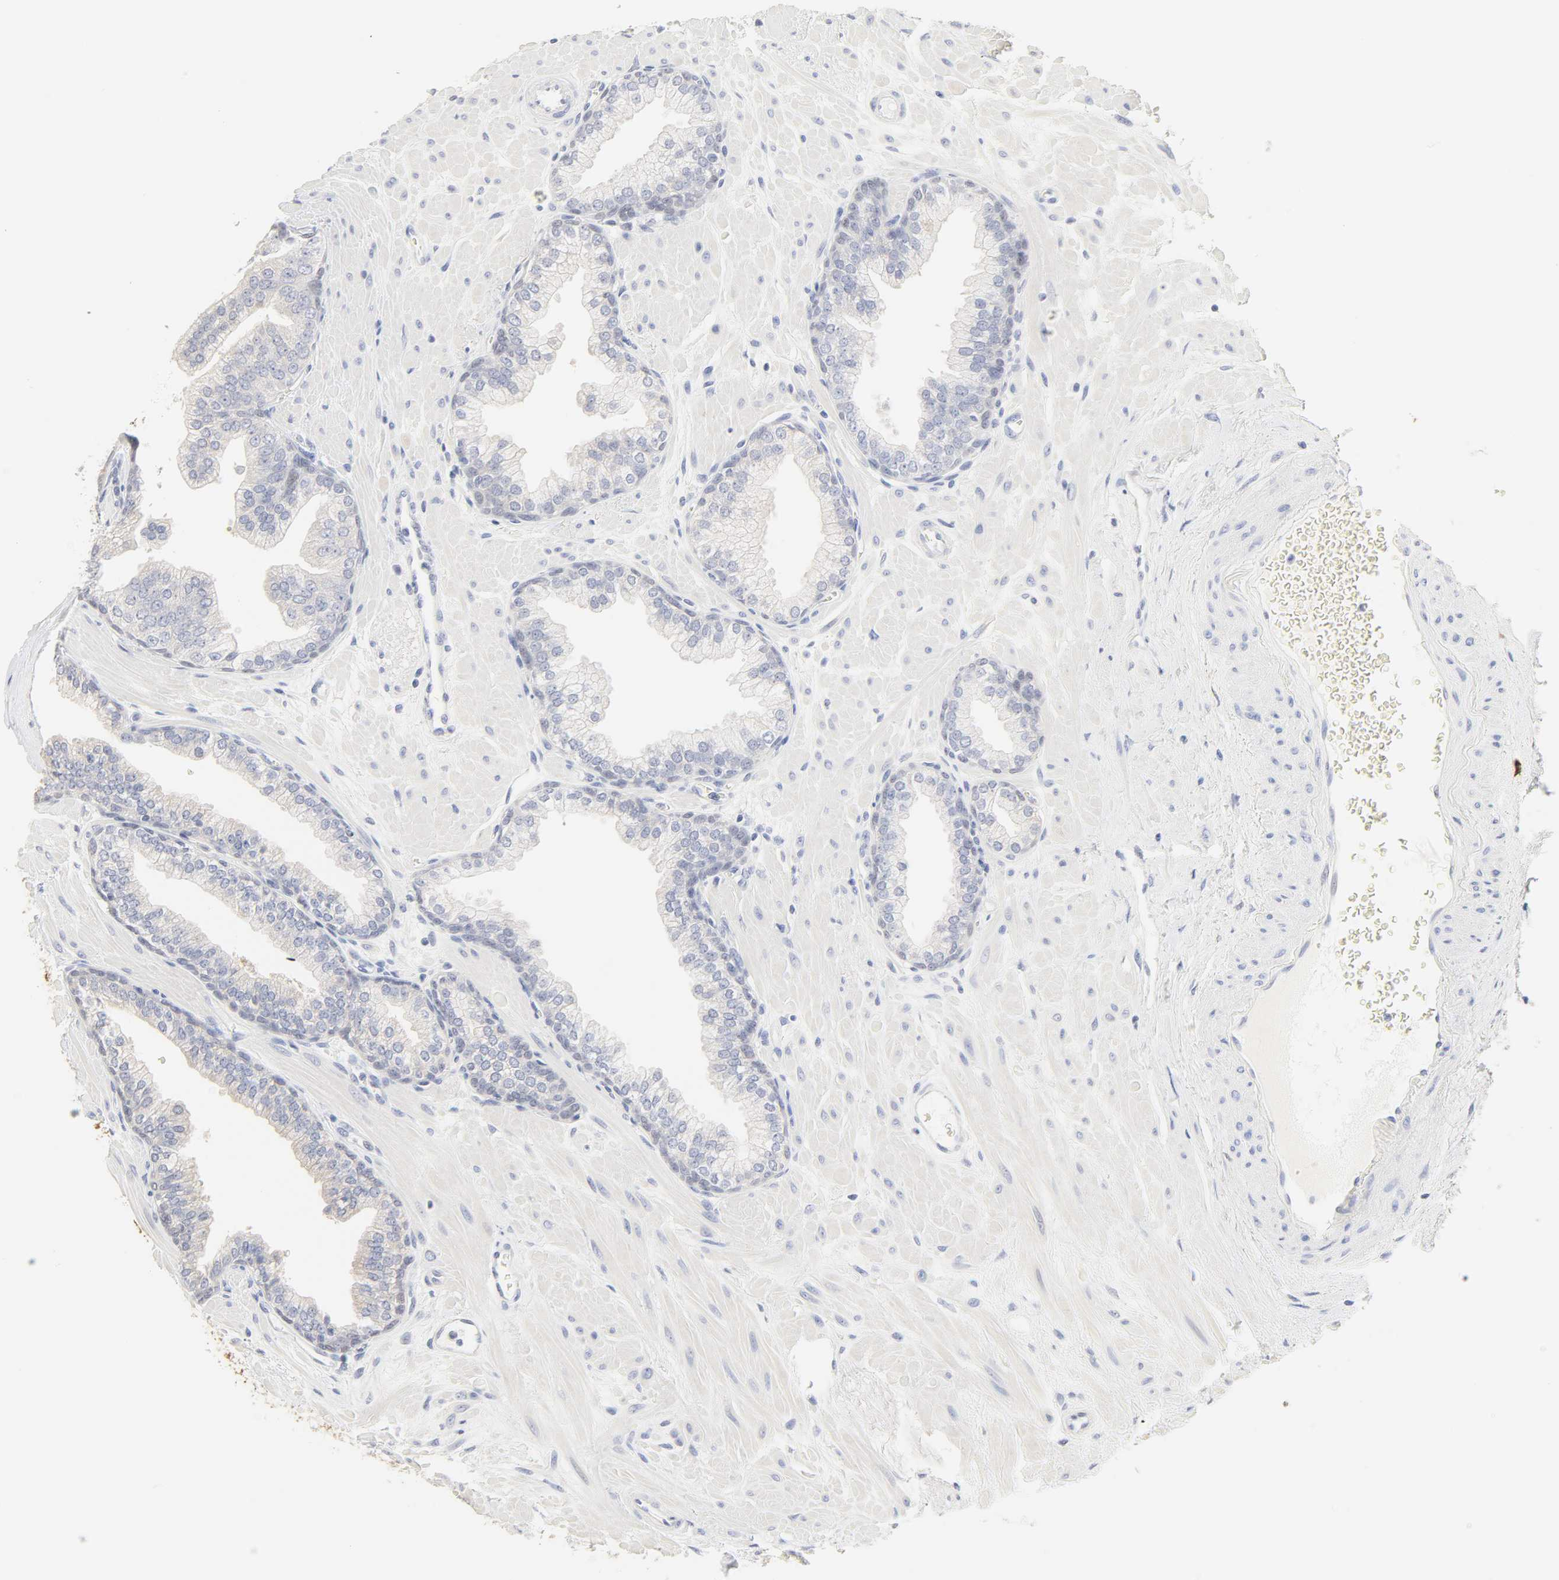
{"staining": {"intensity": "negative", "quantity": "none", "location": "none"}, "tissue": "prostate", "cell_type": "Glandular cells", "image_type": "normal", "snomed": [{"axis": "morphology", "description": "Normal tissue, NOS"}, {"axis": "topography", "description": "Prostate"}], "caption": "Immunohistochemistry (IHC) of normal human prostate demonstrates no positivity in glandular cells.", "gene": "FCGBP", "patient": {"sex": "male", "age": 60}}